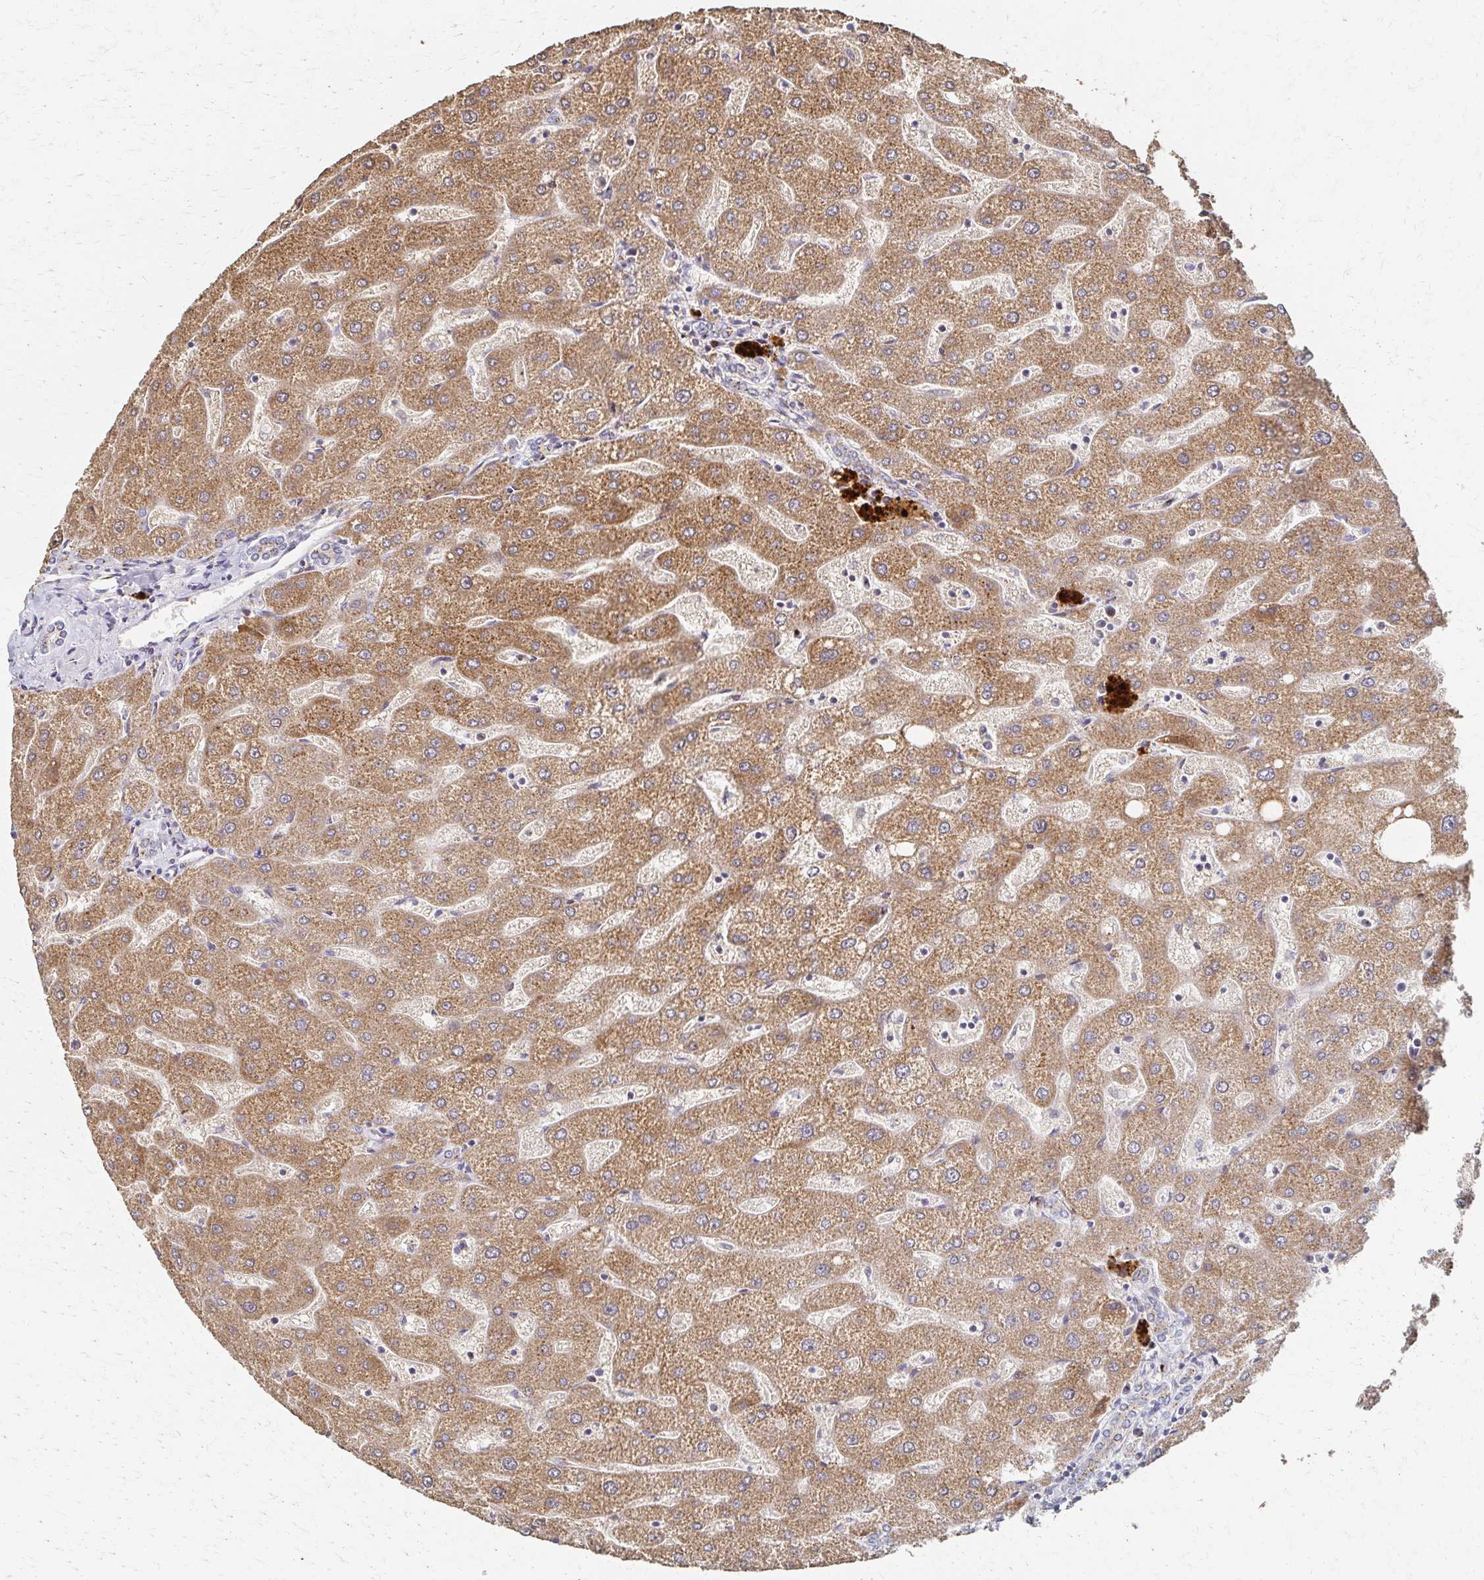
{"staining": {"intensity": "weak", "quantity": "25%-75%", "location": "cytoplasmic/membranous"}, "tissue": "liver", "cell_type": "Cholangiocytes", "image_type": "normal", "snomed": [{"axis": "morphology", "description": "Normal tissue, NOS"}, {"axis": "topography", "description": "Liver"}], "caption": "DAB immunohistochemical staining of benign liver reveals weak cytoplasmic/membranous protein positivity in about 25%-75% of cholangiocytes. The staining is performed using DAB brown chromogen to label protein expression. The nuclei are counter-stained blue using hematoxylin.", "gene": "ENSG00000254692", "patient": {"sex": "male", "age": 67}}